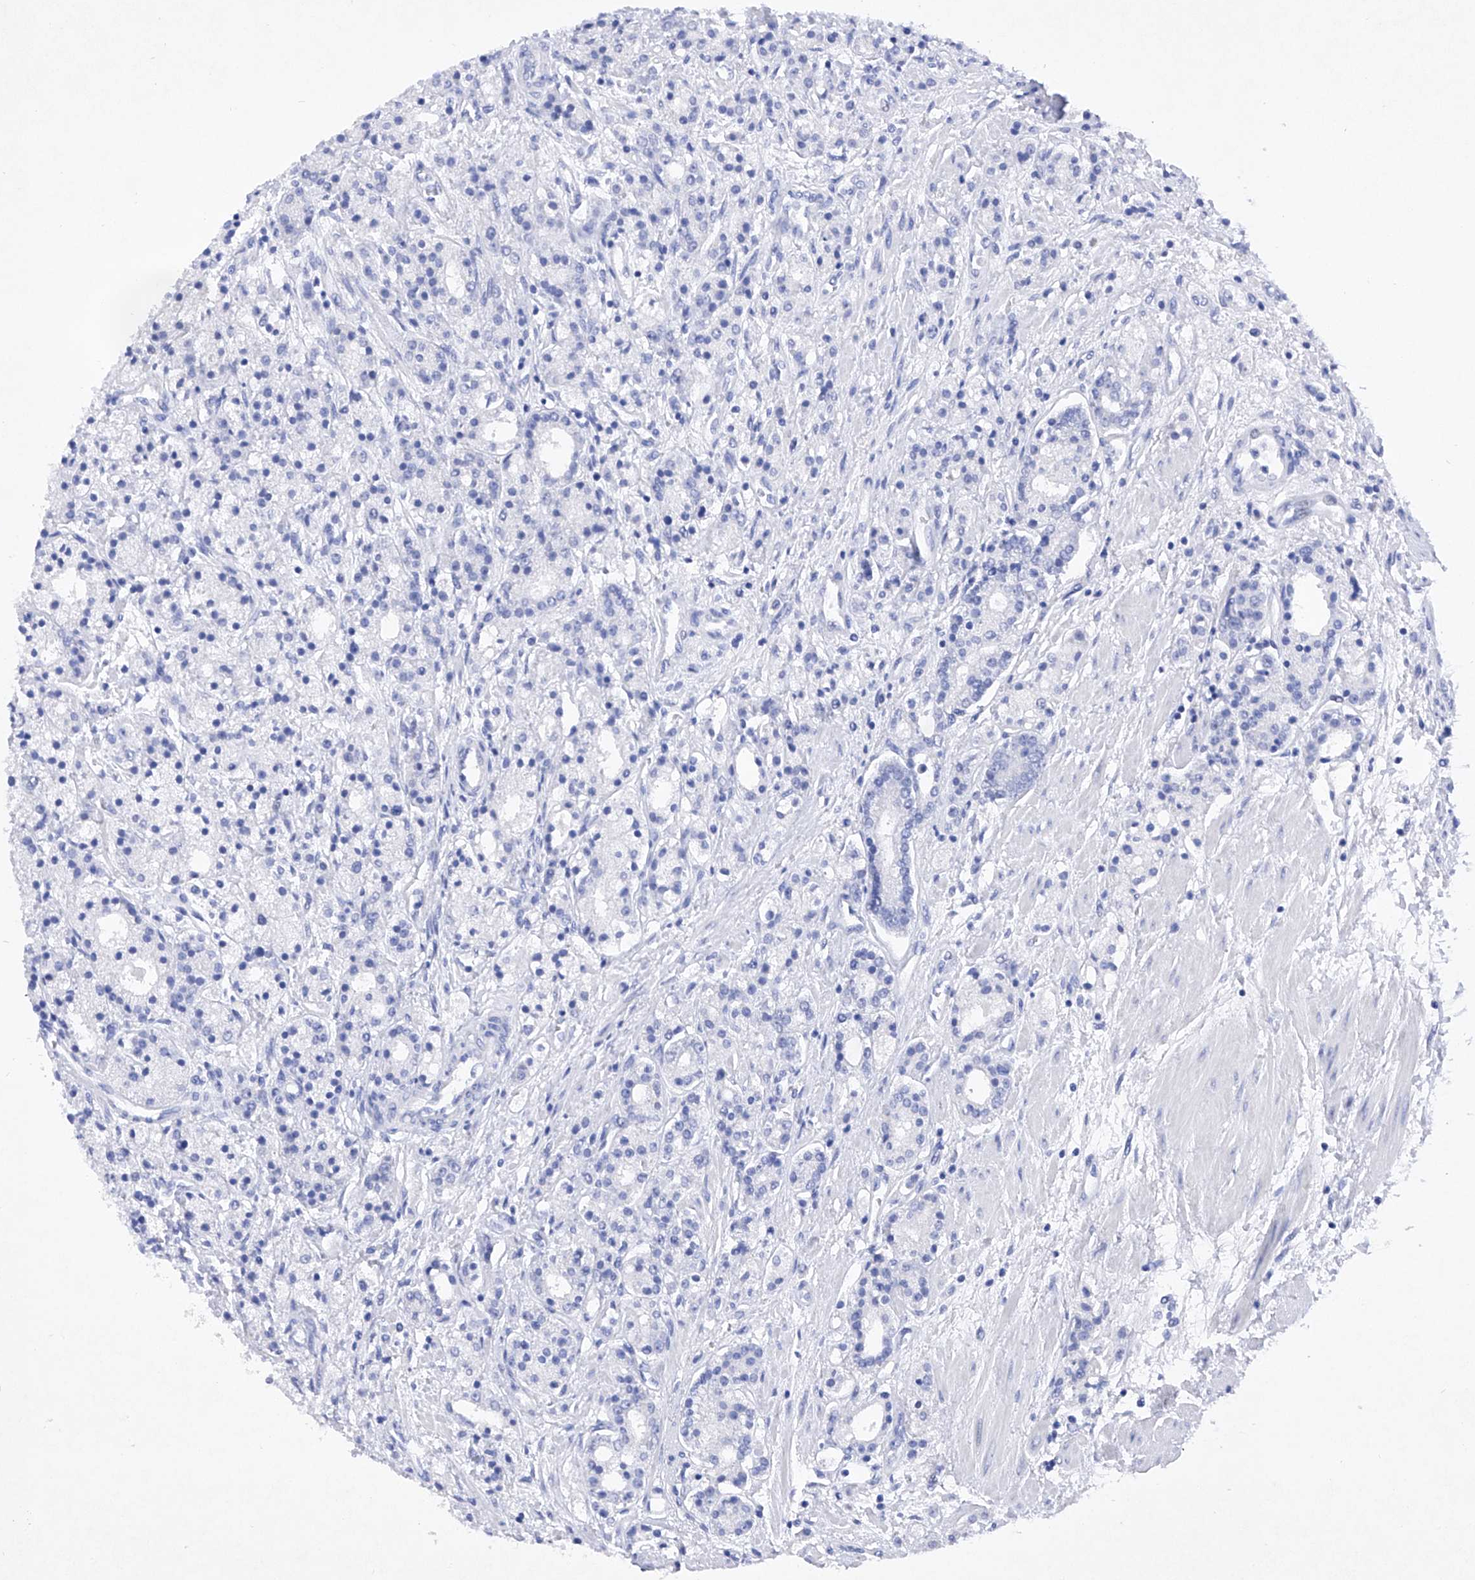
{"staining": {"intensity": "negative", "quantity": "none", "location": "none"}, "tissue": "prostate cancer", "cell_type": "Tumor cells", "image_type": "cancer", "snomed": [{"axis": "morphology", "description": "Adenocarcinoma, High grade"}, {"axis": "topography", "description": "Prostate"}], "caption": "The image demonstrates no staining of tumor cells in prostate cancer (high-grade adenocarcinoma). (Stains: DAB (3,3'-diaminobenzidine) immunohistochemistry (IHC) with hematoxylin counter stain, Microscopy: brightfield microscopy at high magnification).", "gene": "BARX2", "patient": {"sex": "male", "age": 60}}